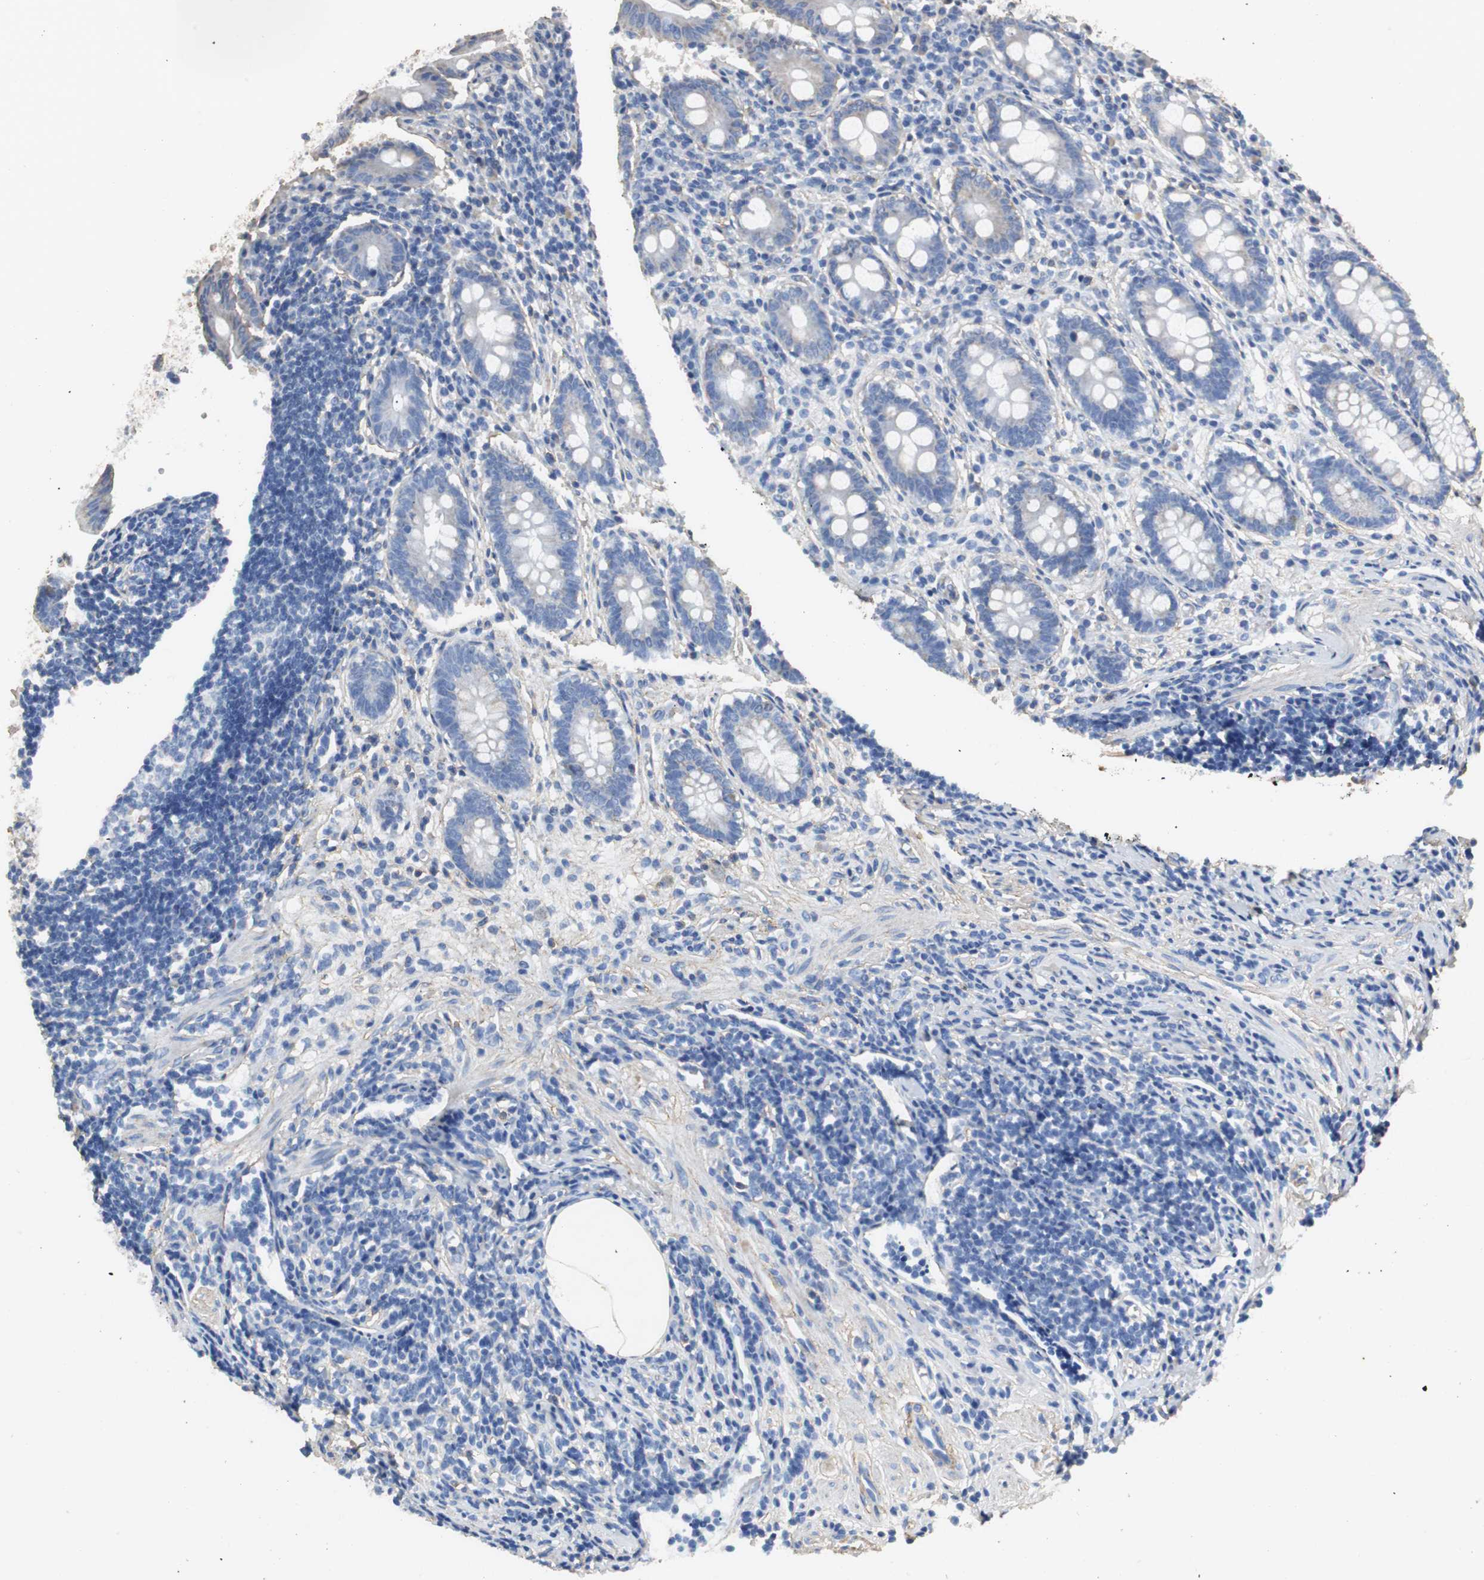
{"staining": {"intensity": "moderate", "quantity": "25%-75%", "location": "cytoplasmic/membranous"}, "tissue": "appendix", "cell_type": "Glandular cells", "image_type": "normal", "snomed": [{"axis": "morphology", "description": "Normal tissue, NOS"}, {"axis": "topography", "description": "Appendix"}], "caption": "Immunohistochemistry (IHC) micrograph of benign appendix stained for a protein (brown), which exhibits medium levels of moderate cytoplasmic/membranous expression in approximately 25%-75% of glandular cells.", "gene": "NNT", "patient": {"sex": "female", "age": 50}}